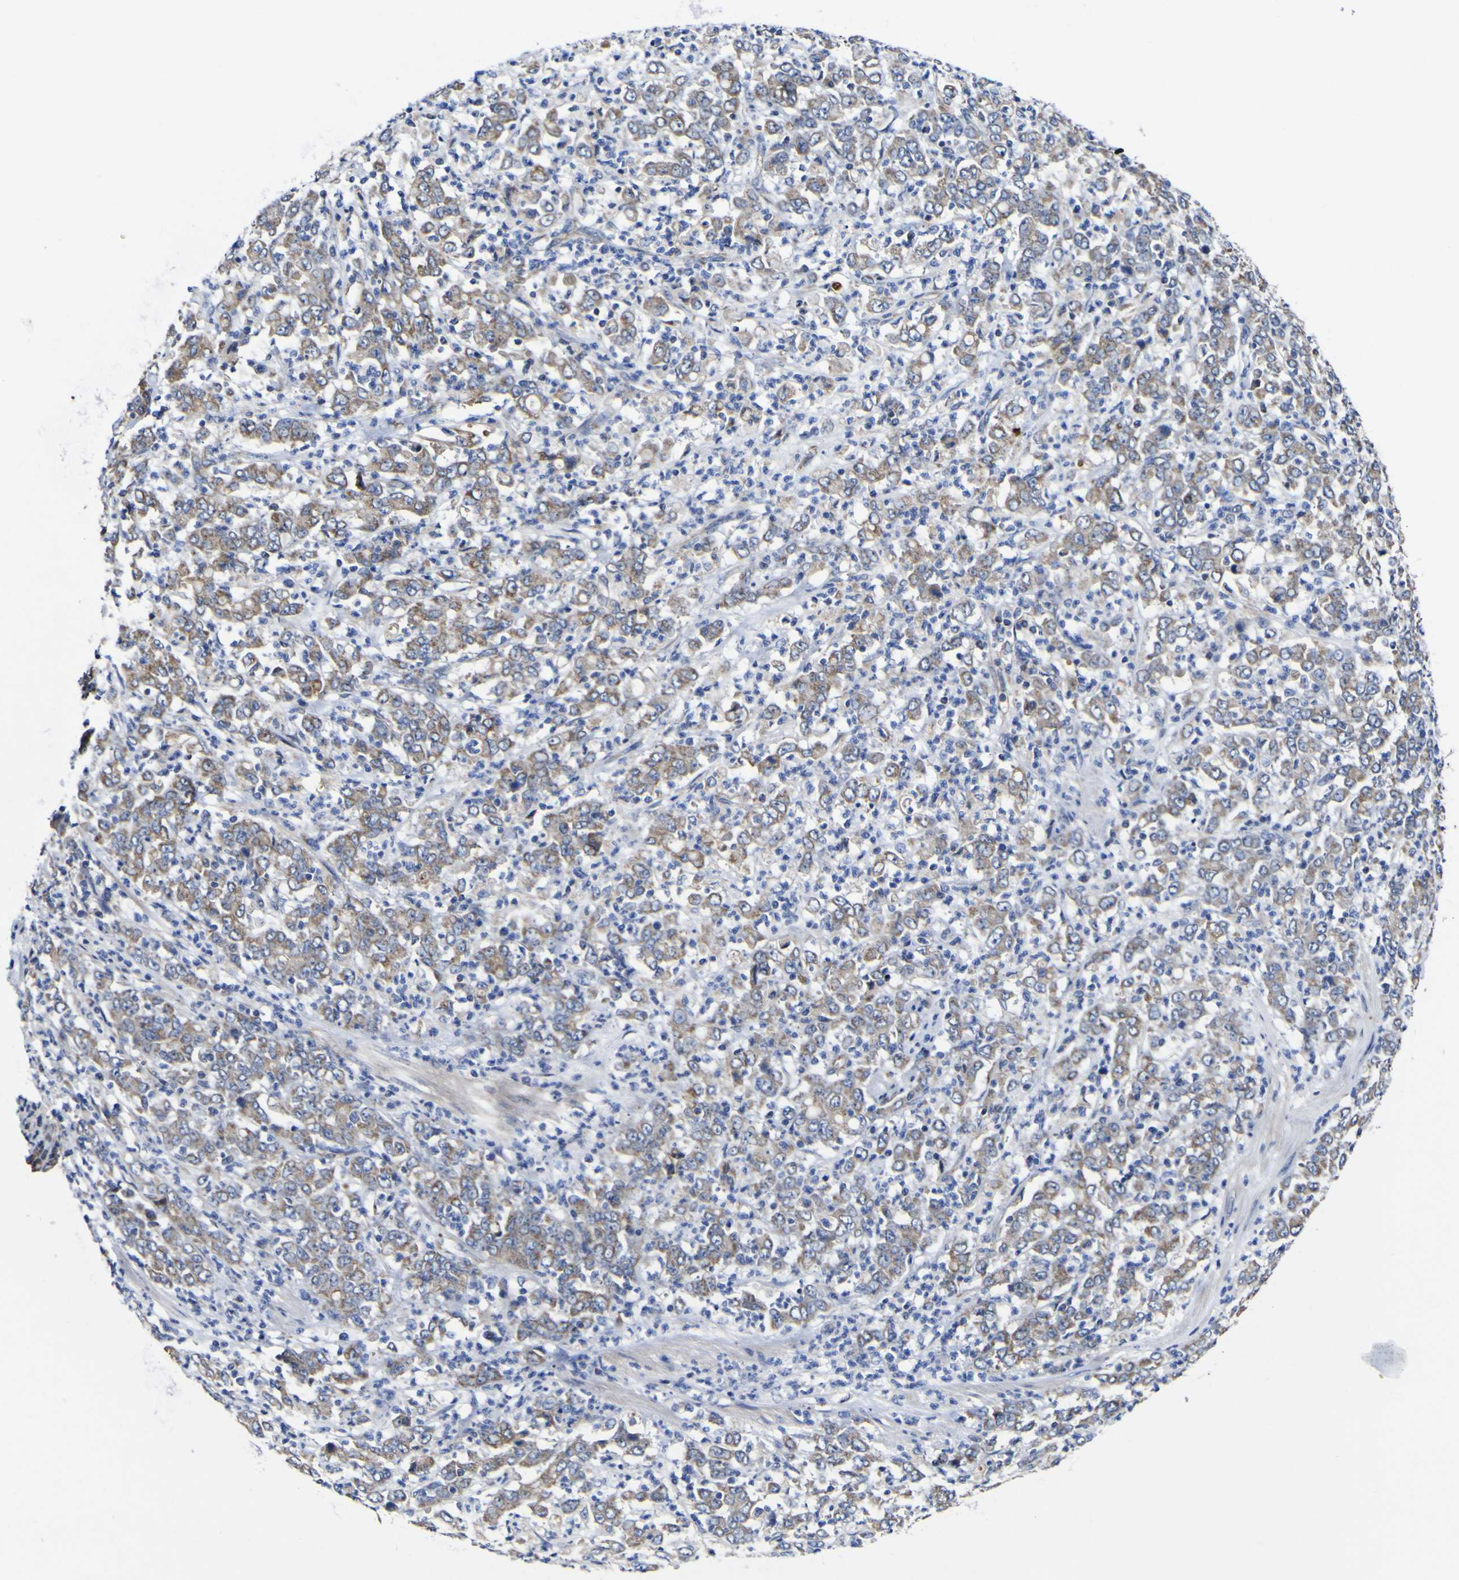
{"staining": {"intensity": "moderate", "quantity": "25%-75%", "location": "cytoplasmic/membranous"}, "tissue": "stomach cancer", "cell_type": "Tumor cells", "image_type": "cancer", "snomed": [{"axis": "morphology", "description": "Adenocarcinoma, NOS"}, {"axis": "topography", "description": "Stomach, lower"}], "caption": "Human stomach cancer stained for a protein (brown) shows moderate cytoplasmic/membranous positive staining in about 25%-75% of tumor cells.", "gene": "CCDC90B", "patient": {"sex": "female", "age": 71}}